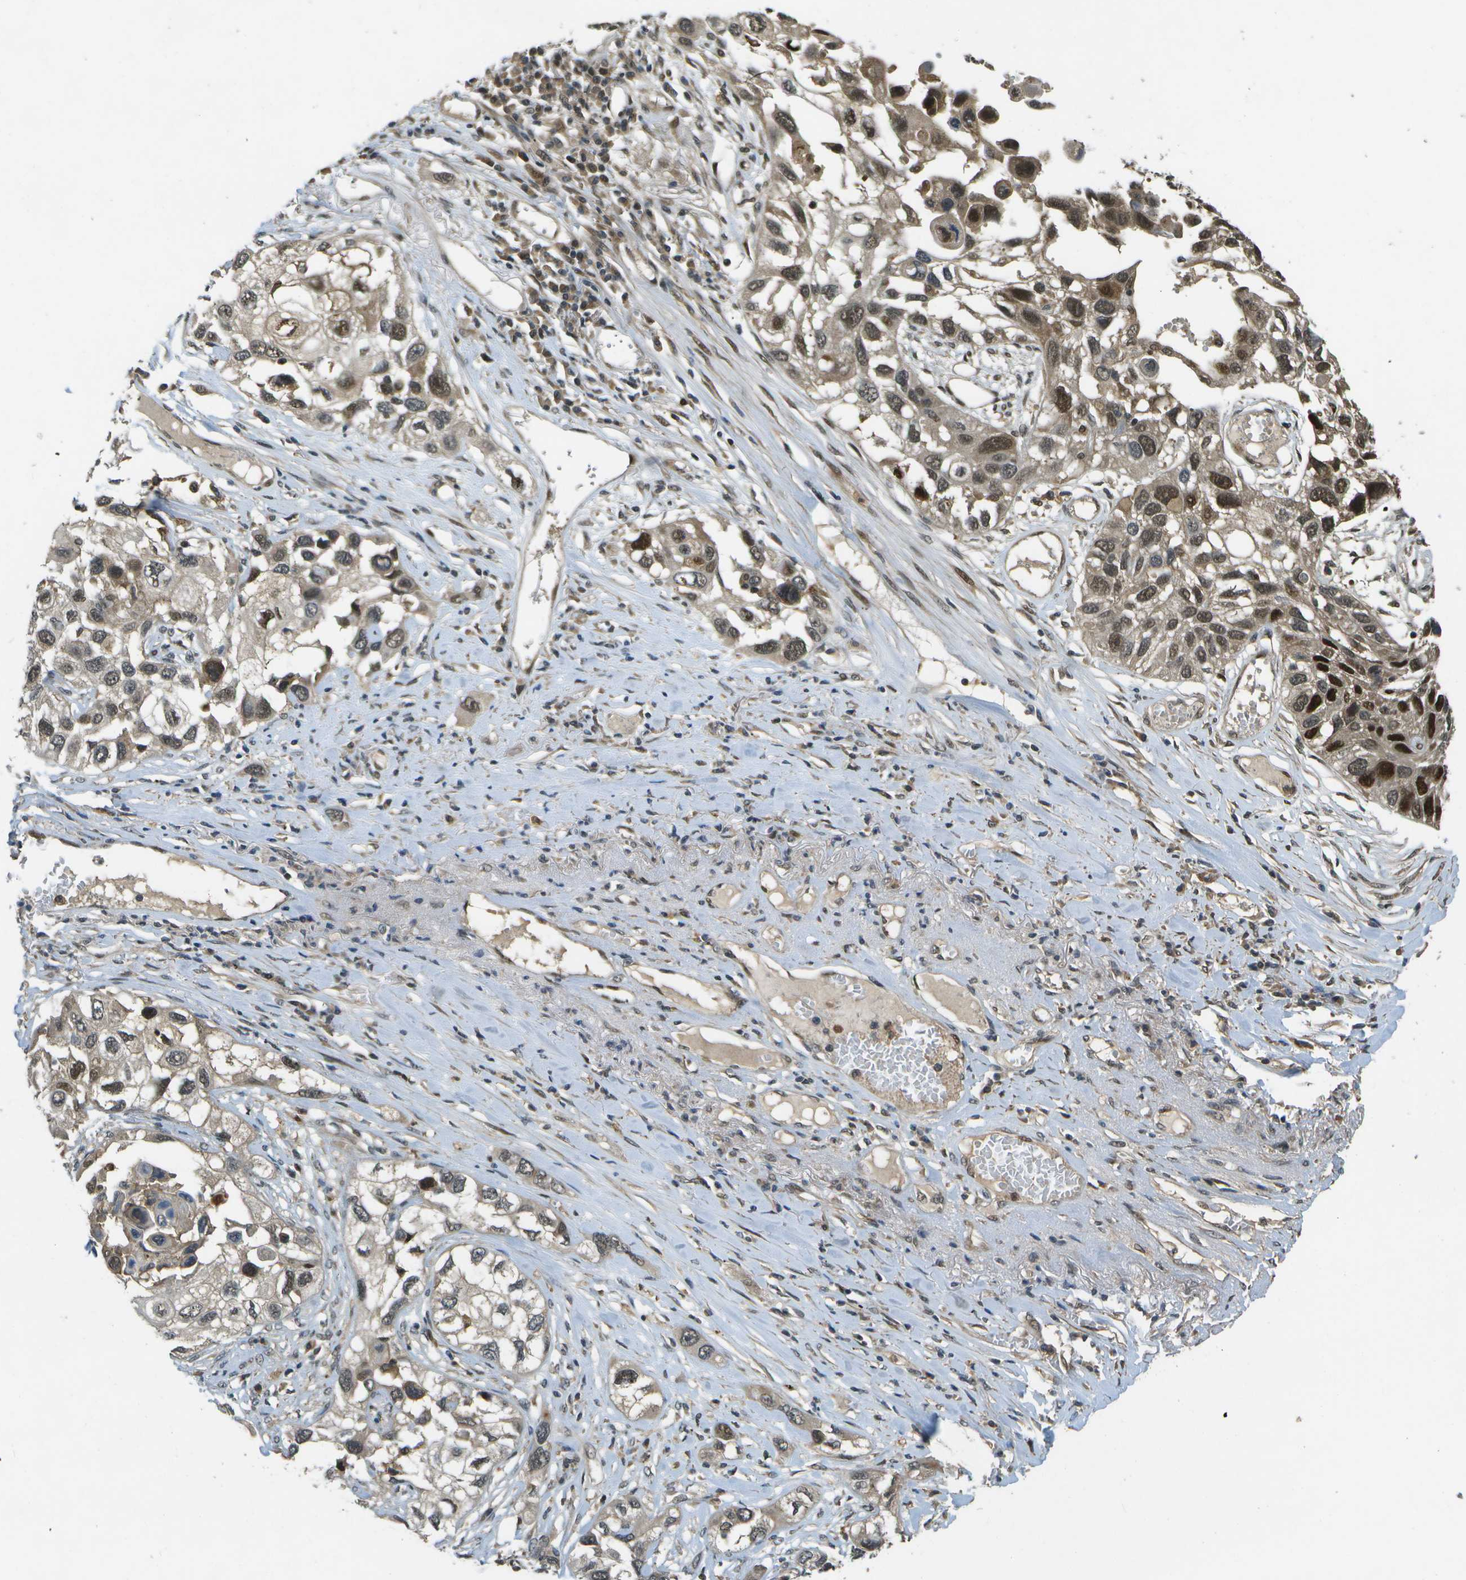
{"staining": {"intensity": "moderate", "quantity": ">75%", "location": "cytoplasmic/membranous,nuclear"}, "tissue": "lung cancer", "cell_type": "Tumor cells", "image_type": "cancer", "snomed": [{"axis": "morphology", "description": "Squamous cell carcinoma, NOS"}, {"axis": "topography", "description": "Lung"}], "caption": "This image exhibits lung squamous cell carcinoma stained with immunohistochemistry to label a protein in brown. The cytoplasmic/membranous and nuclear of tumor cells show moderate positivity for the protein. Nuclei are counter-stained blue.", "gene": "GANC", "patient": {"sex": "male", "age": 71}}